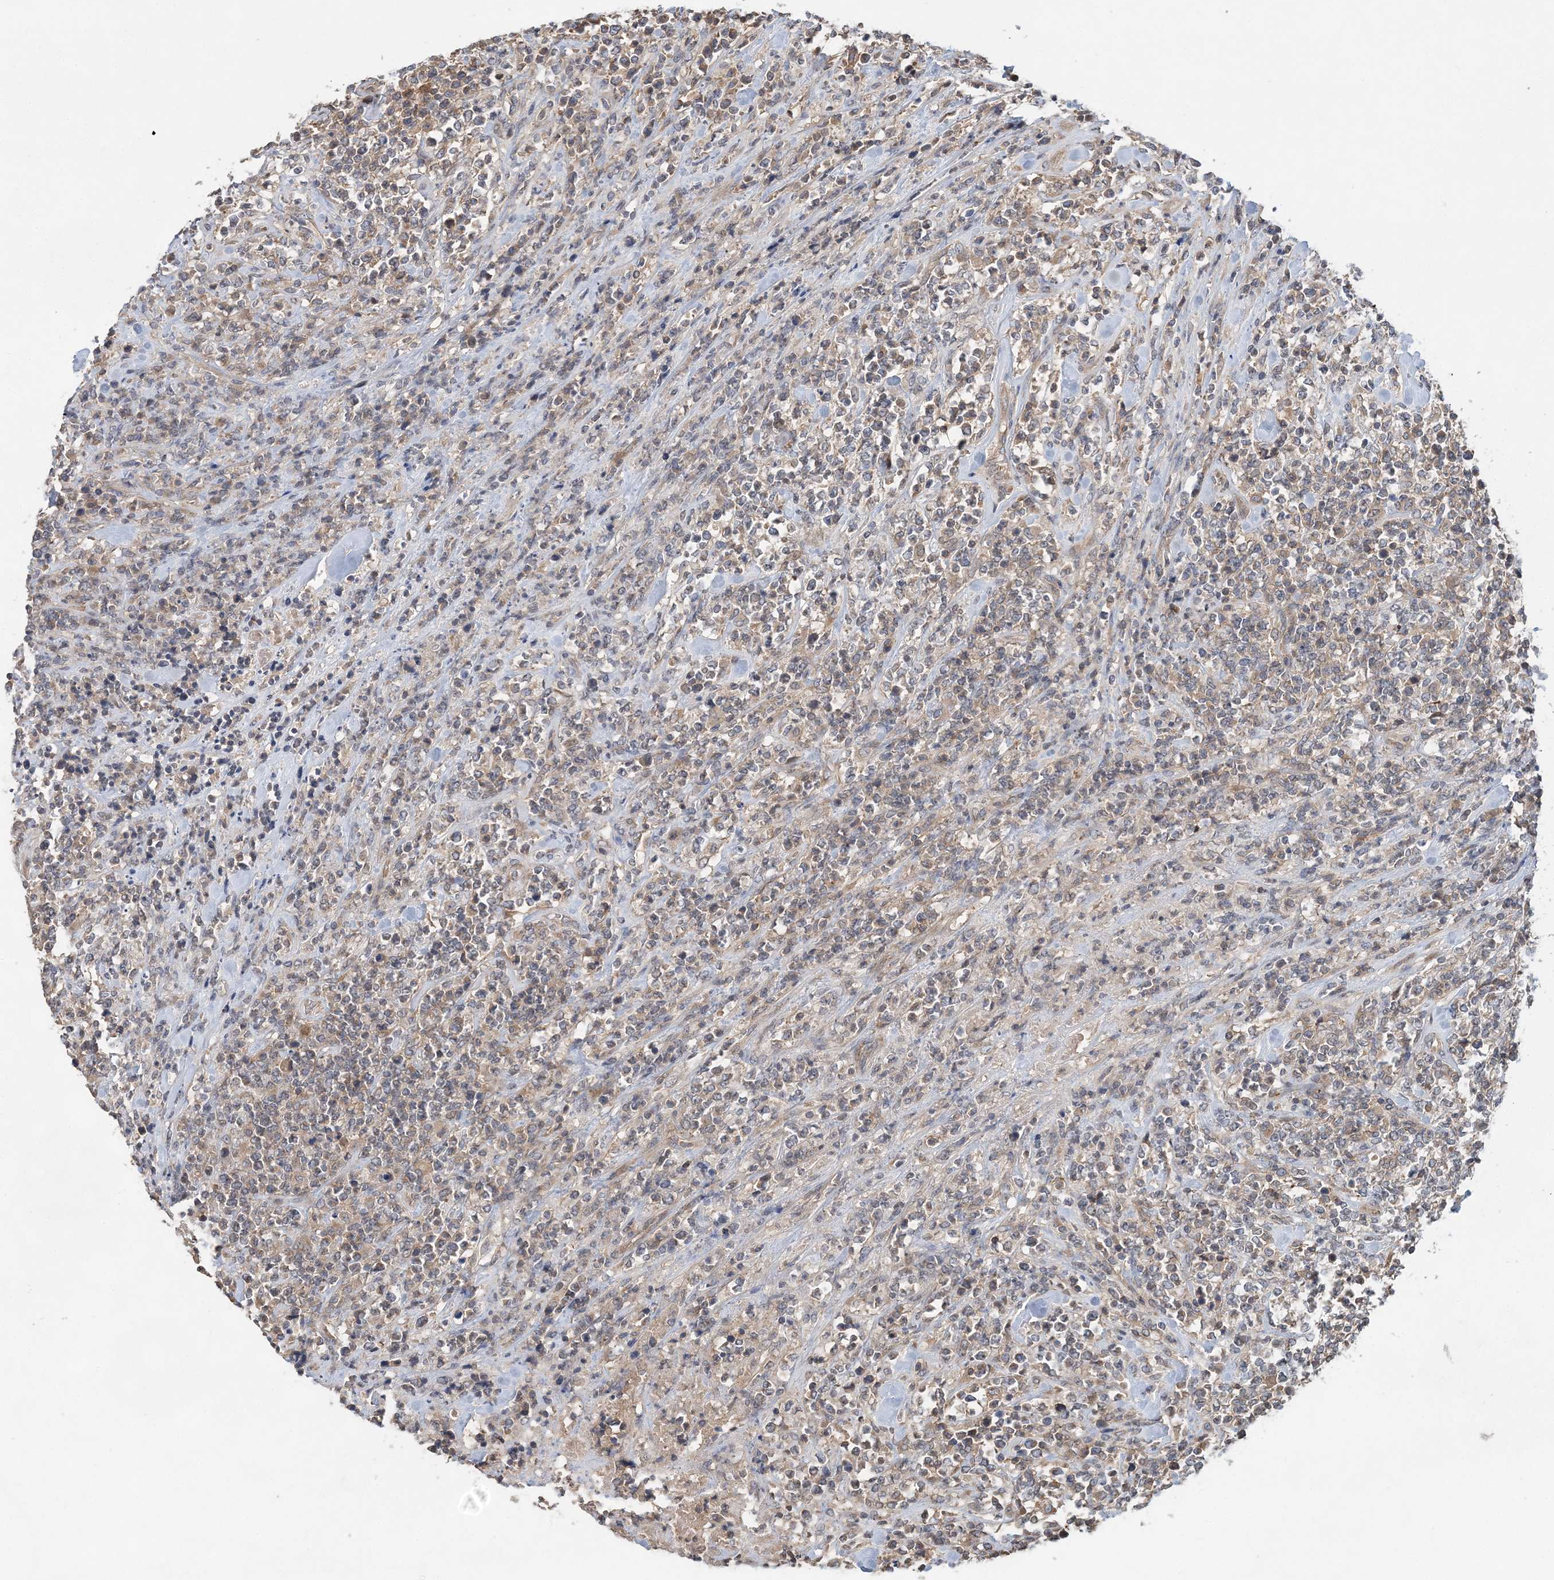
{"staining": {"intensity": "negative", "quantity": "none", "location": "none"}, "tissue": "lymphoma", "cell_type": "Tumor cells", "image_type": "cancer", "snomed": [{"axis": "morphology", "description": "Malignant lymphoma, non-Hodgkin's type, High grade"}, {"axis": "topography", "description": "Soft tissue"}], "caption": "An immunohistochemistry photomicrograph of lymphoma is shown. There is no staining in tumor cells of lymphoma. (Immunohistochemistry, brightfield microscopy, high magnification).", "gene": "SYCP3", "patient": {"sex": "male", "age": 18}}